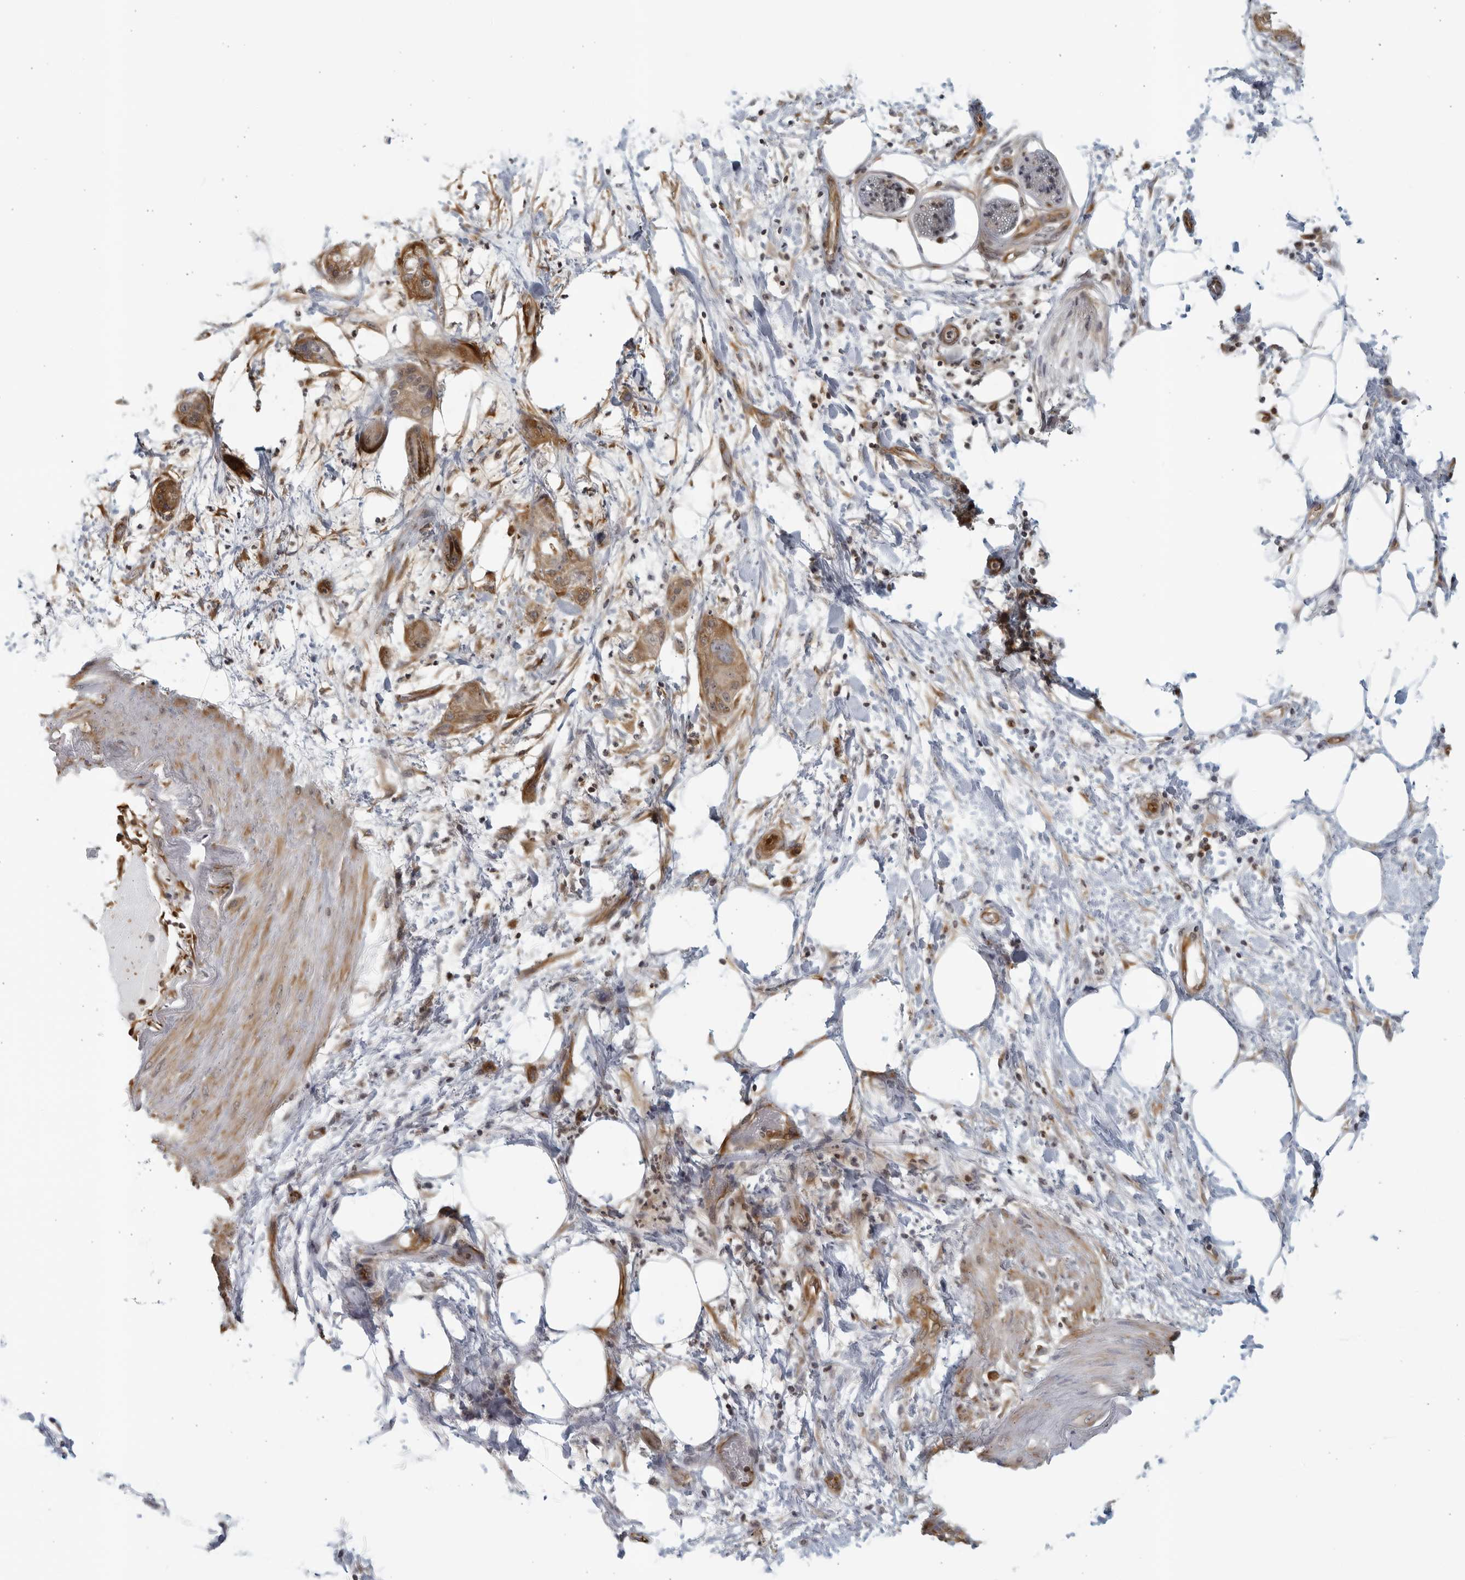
{"staining": {"intensity": "moderate", "quantity": ">75%", "location": "cytoplasmic/membranous"}, "tissue": "pancreatic cancer", "cell_type": "Tumor cells", "image_type": "cancer", "snomed": [{"axis": "morphology", "description": "Adenocarcinoma, NOS"}, {"axis": "topography", "description": "Pancreas"}], "caption": "Immunohistochemistry (IHC) (DAB (3,3'-diaminobenzidine)) staining of human adenocarcinoma (pancreatic) displays moderate cytoplasmic/membranous protein positivity in approximately >75% of tumor cells.", "gene": "SERTAD4", "patient": {"sex": "female", "age": 78}}